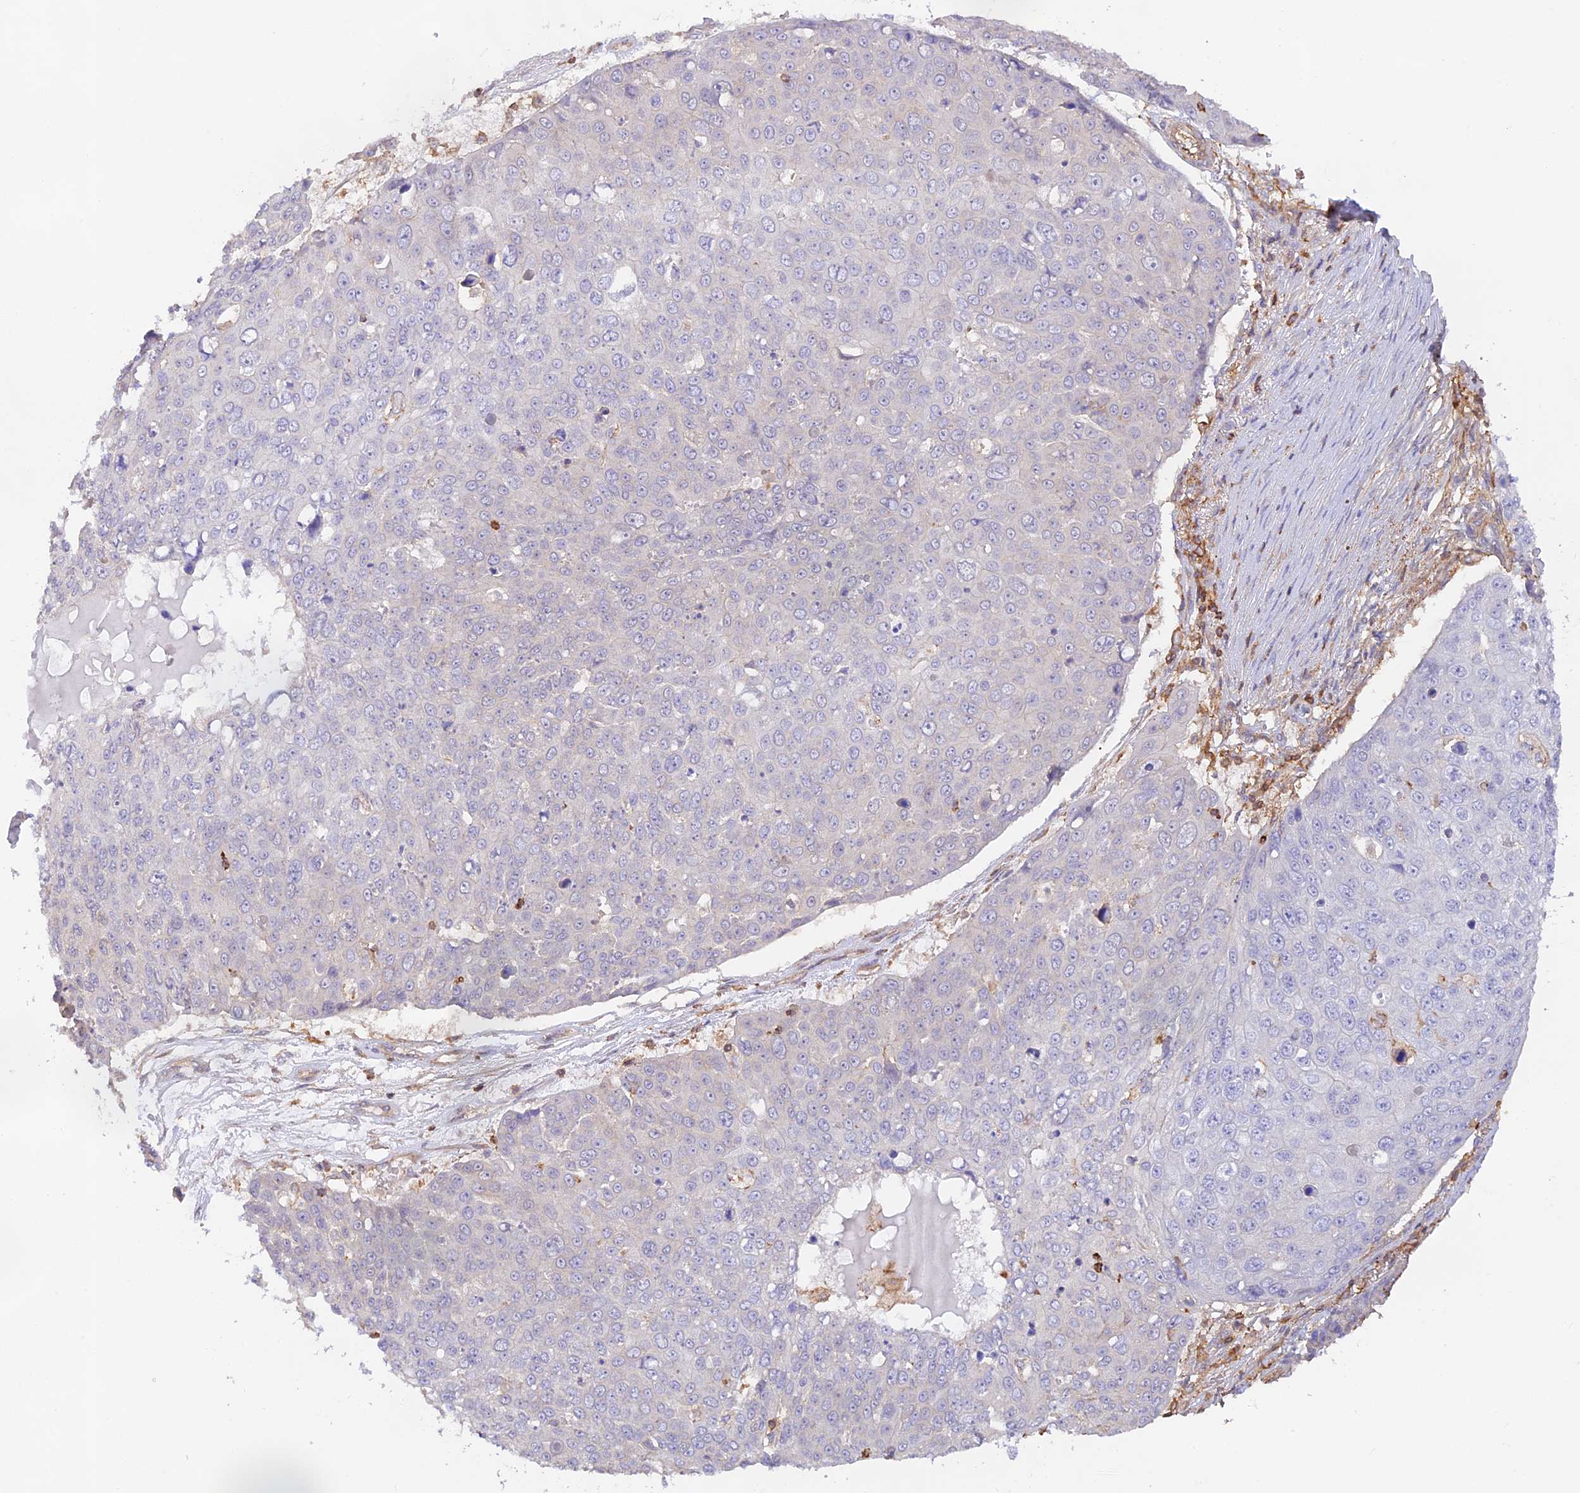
{"staining": {"intensity": "negative", "quantity": "none", "location": "none"}, "tissue": "skin cancer", "cell_type": "Tumor cells", "image_type": "cancer", "snomed": [{"axis": "morphology", "description": "Squamous cell carcinoma, NOS"}, {"axis": "topography", "description": "Skin"}], "caption": "DAB (3,3'-diaminobenzidine) immunohistochemical staining of human skin squamous cell carcinoma exhibits no significant expression in tumor cells.", "gene": "DENND1C", "patient": {"sex": "male", "age": 71}}